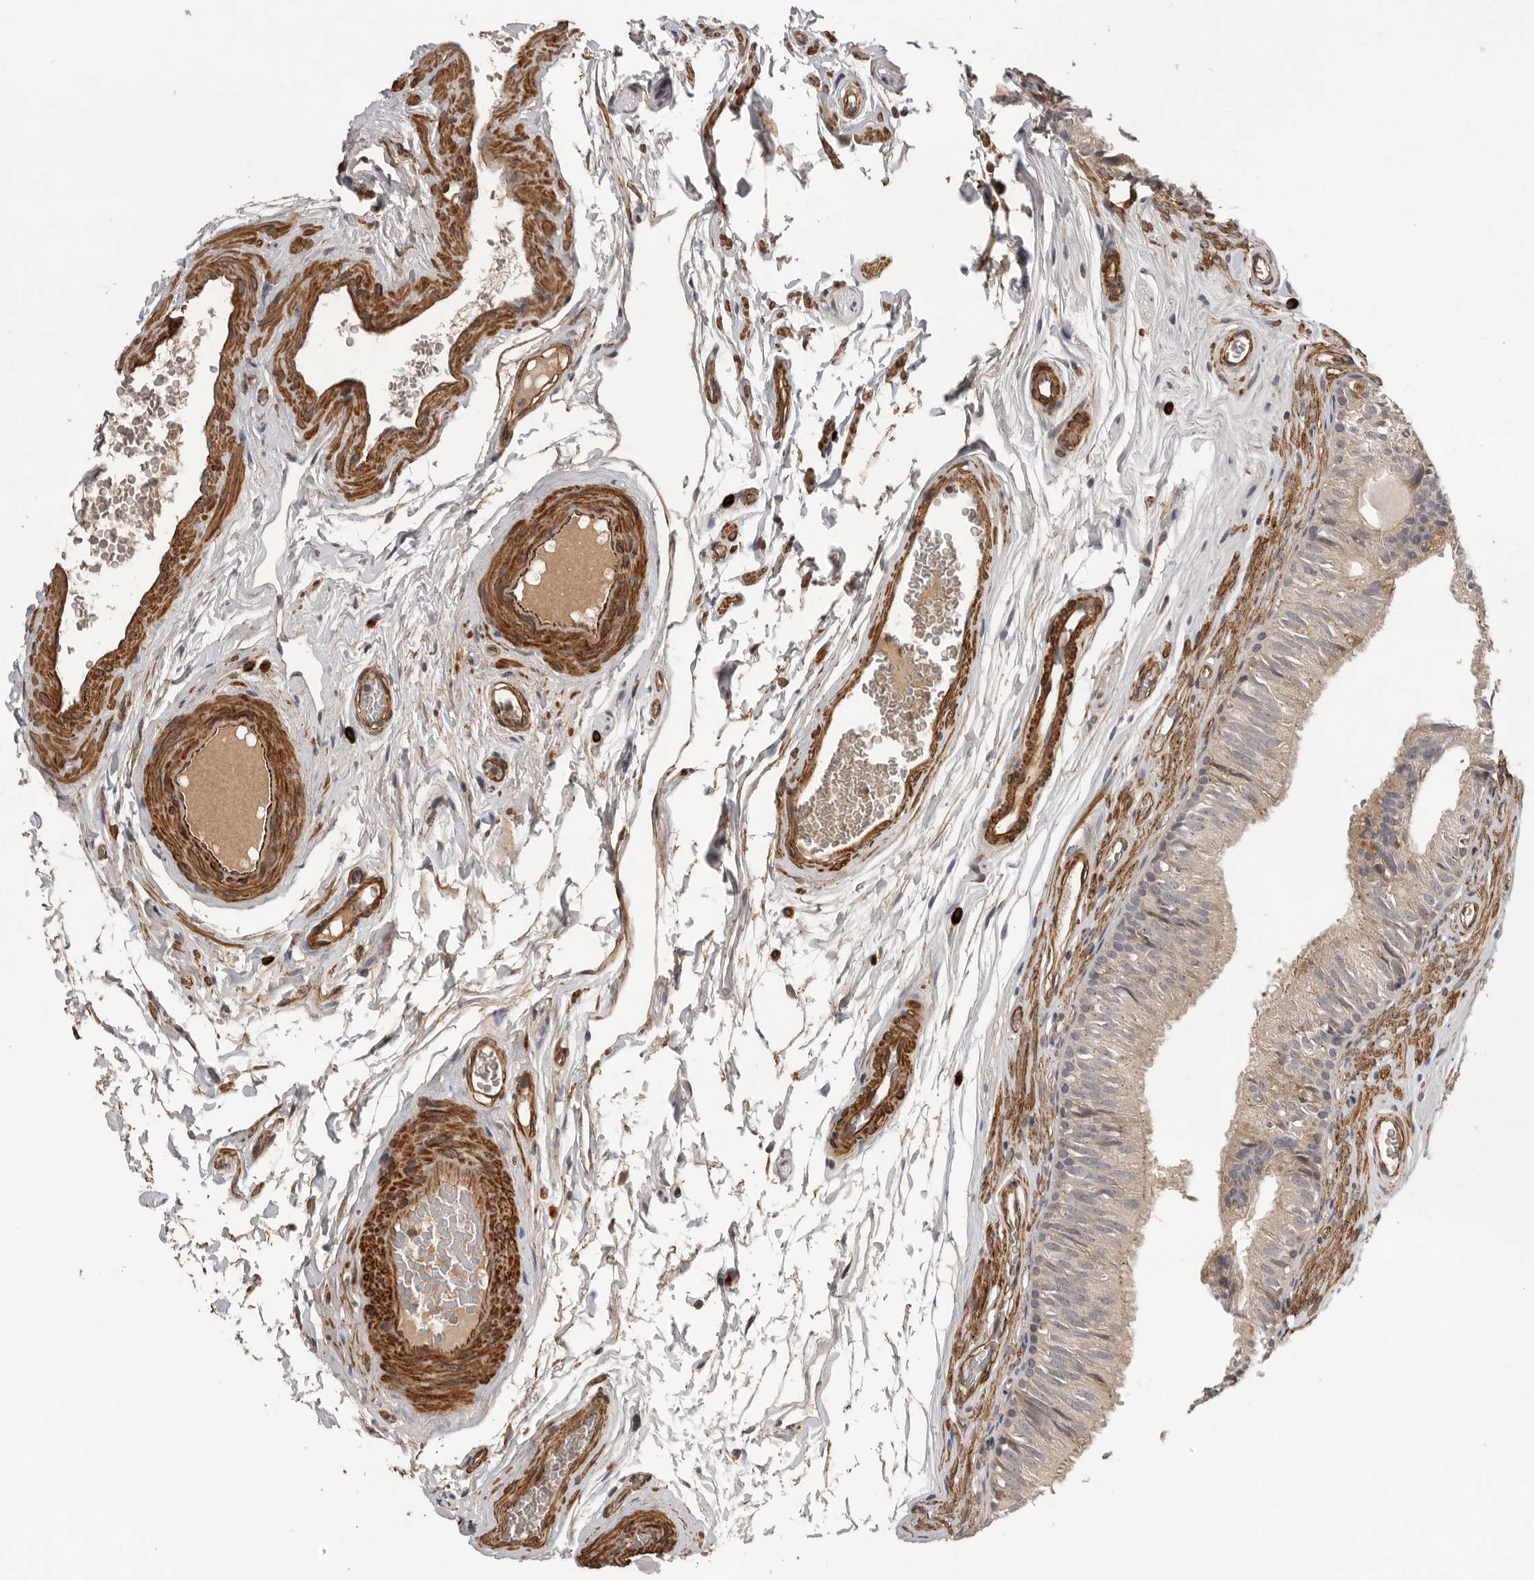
{"staining": {"intensity": "weak", "quantity": "<25%", "location": "cytoplasmic/membranous"}, "tissue": "epididymis", "cell_type": "Glandular cells", "image_type": "normal", "snomed": [{"axis": "morphology", "description": "Normal tissue, NOS"}, {"axis": "topography", "description": "Epididymis"}], "caption": "A high-resolution micrograph shows IHC staining of normal epididymis, which displays no significant positivity in glandular cells. (Stains: DAB (3,3'-diaminobenzidine) immunohistochemistry (IHC) with hematoxylin counter stain, Microscopy: brightfield microscopy at high magnification).", "gene": "RNF157", "patient": {"sex": "male", "age": 36}}